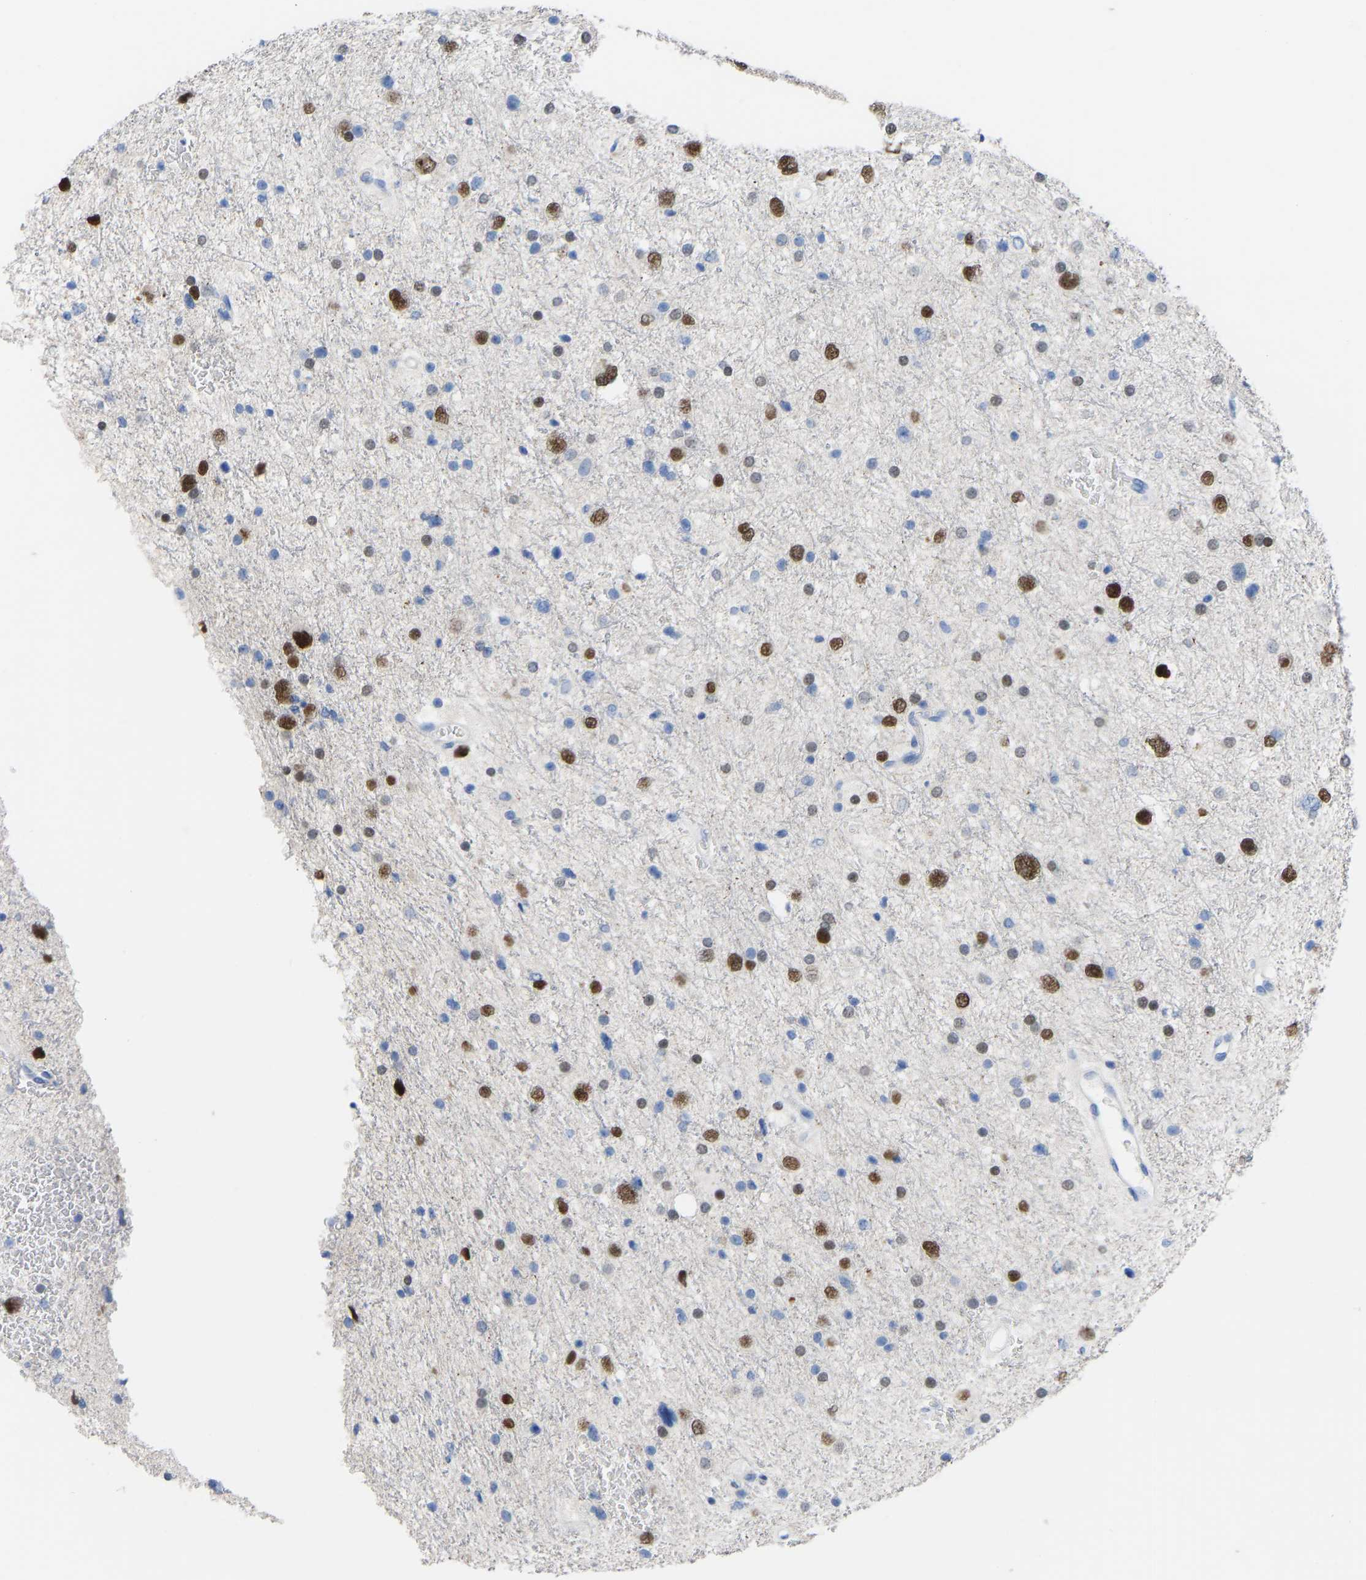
{"staining": {"intensity": "strong", "quantity": "25%-75%", "location": "nuclear"}, "tissue": "glioma", "cell_type": "Tumor cells", "image_type": "cancer", "snomed": [{"axis": "morphology", "description": "Glioma, malignant, Low grade"}, {"axis": "topography", "description": "Brain"}], "caption": "This photomicrograph displays immunohistochemistry staining of human glioma, with high strong nuclear expression in approximately 25%-75% of tumor cells.", "gene": "OLIG2", "patient": {"sex": "female", "age": 37}}